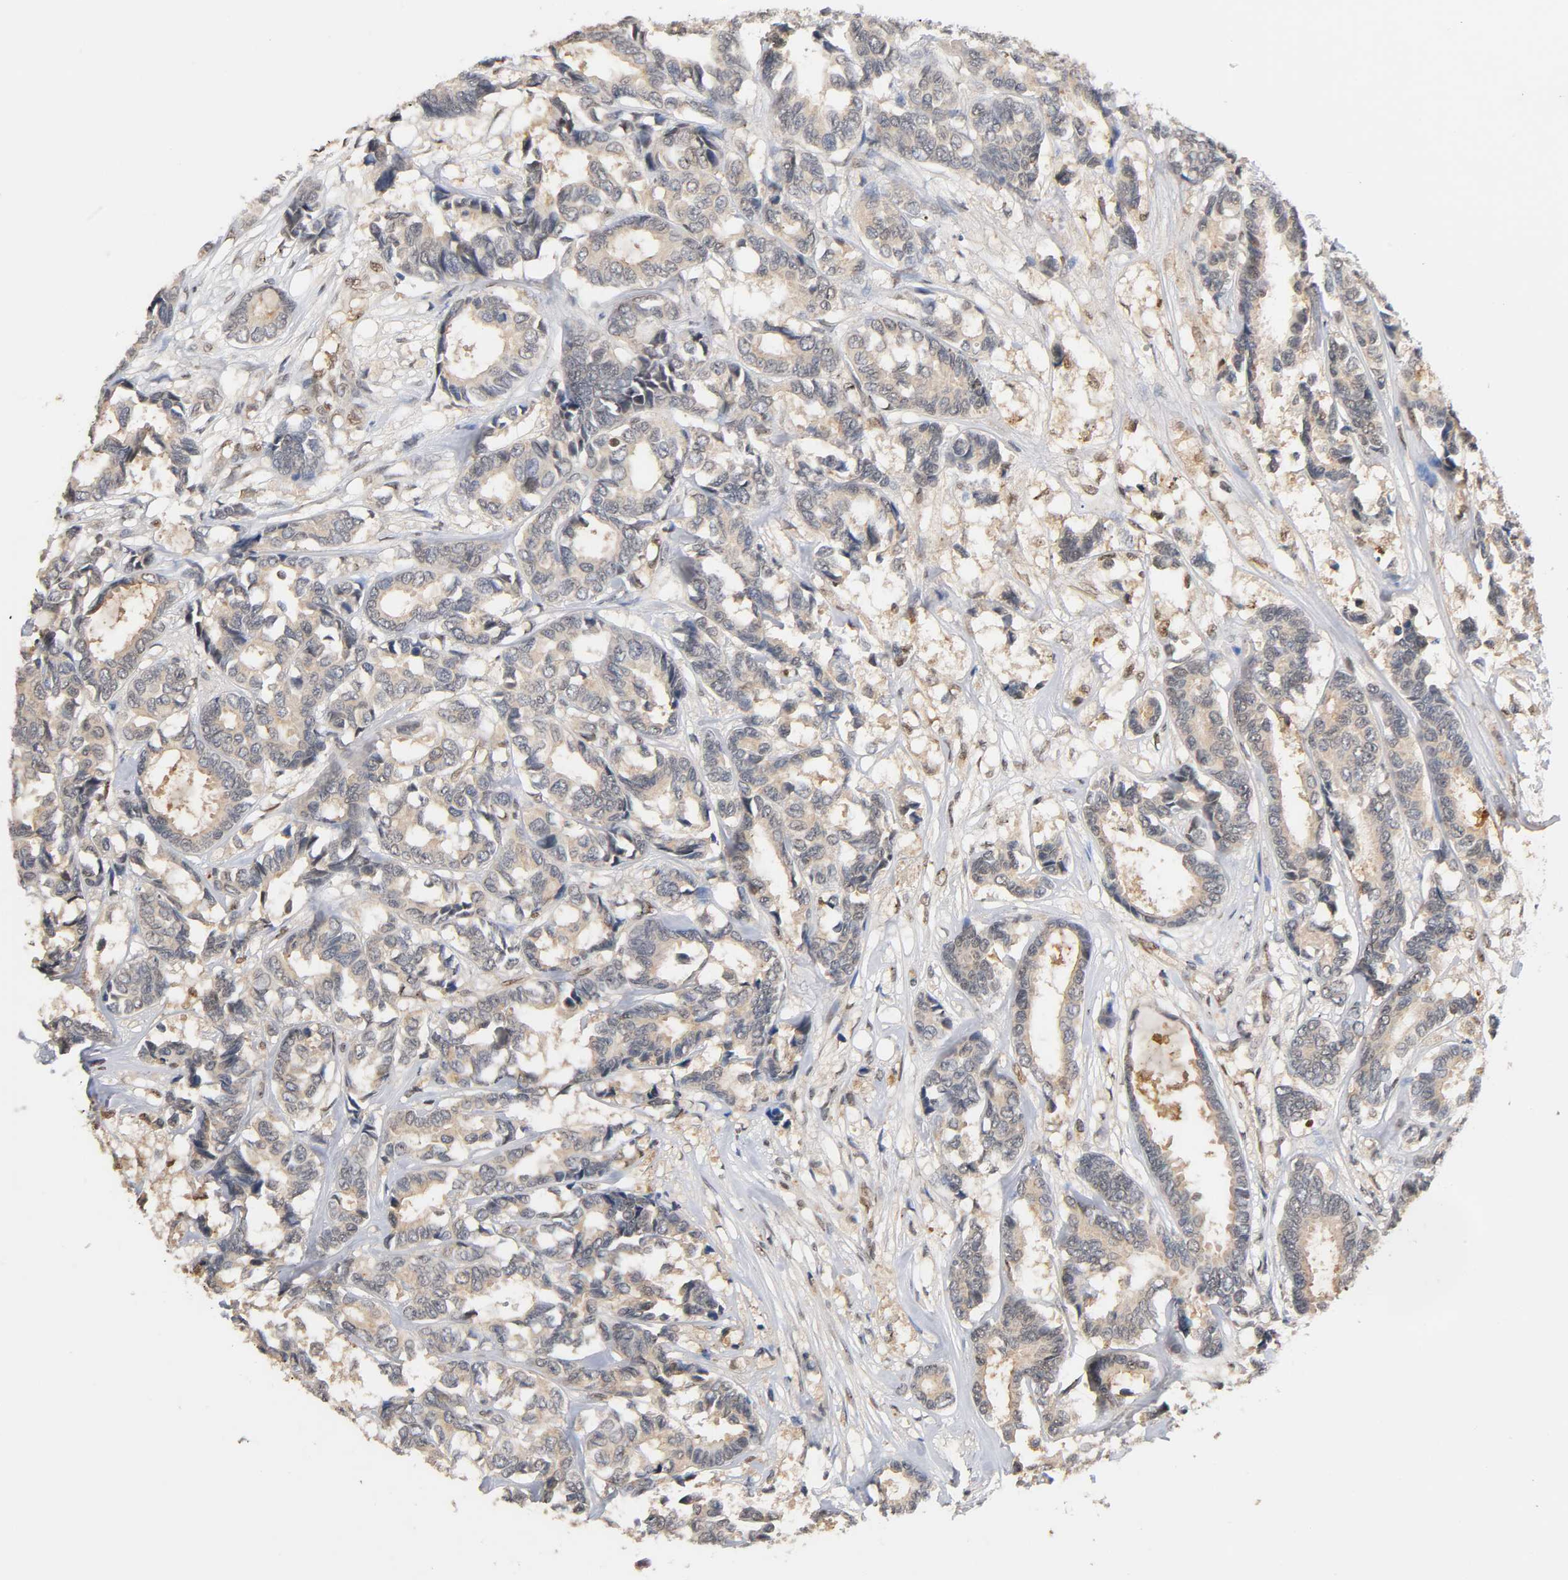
{"staining": {"intensity": "weak", "quantity": "25%-75%", "location": "cytoplasmic/membranous"}, "tissue": "breast cancer", "cell_type": "Tumor cells", "image_type": "cancer", "snomed": [{"axis": "morphology", "description": "Duct carcinoma"}, {"axis": "topography", "description": "Breast"}], "caption": "Breast invasive ductal carcinoma stained for a protein displays weak cytoplasmic/membranous positivity in tumor cells.", "gene": "UBC", "patient": {"sex": "female", "age": 87}}